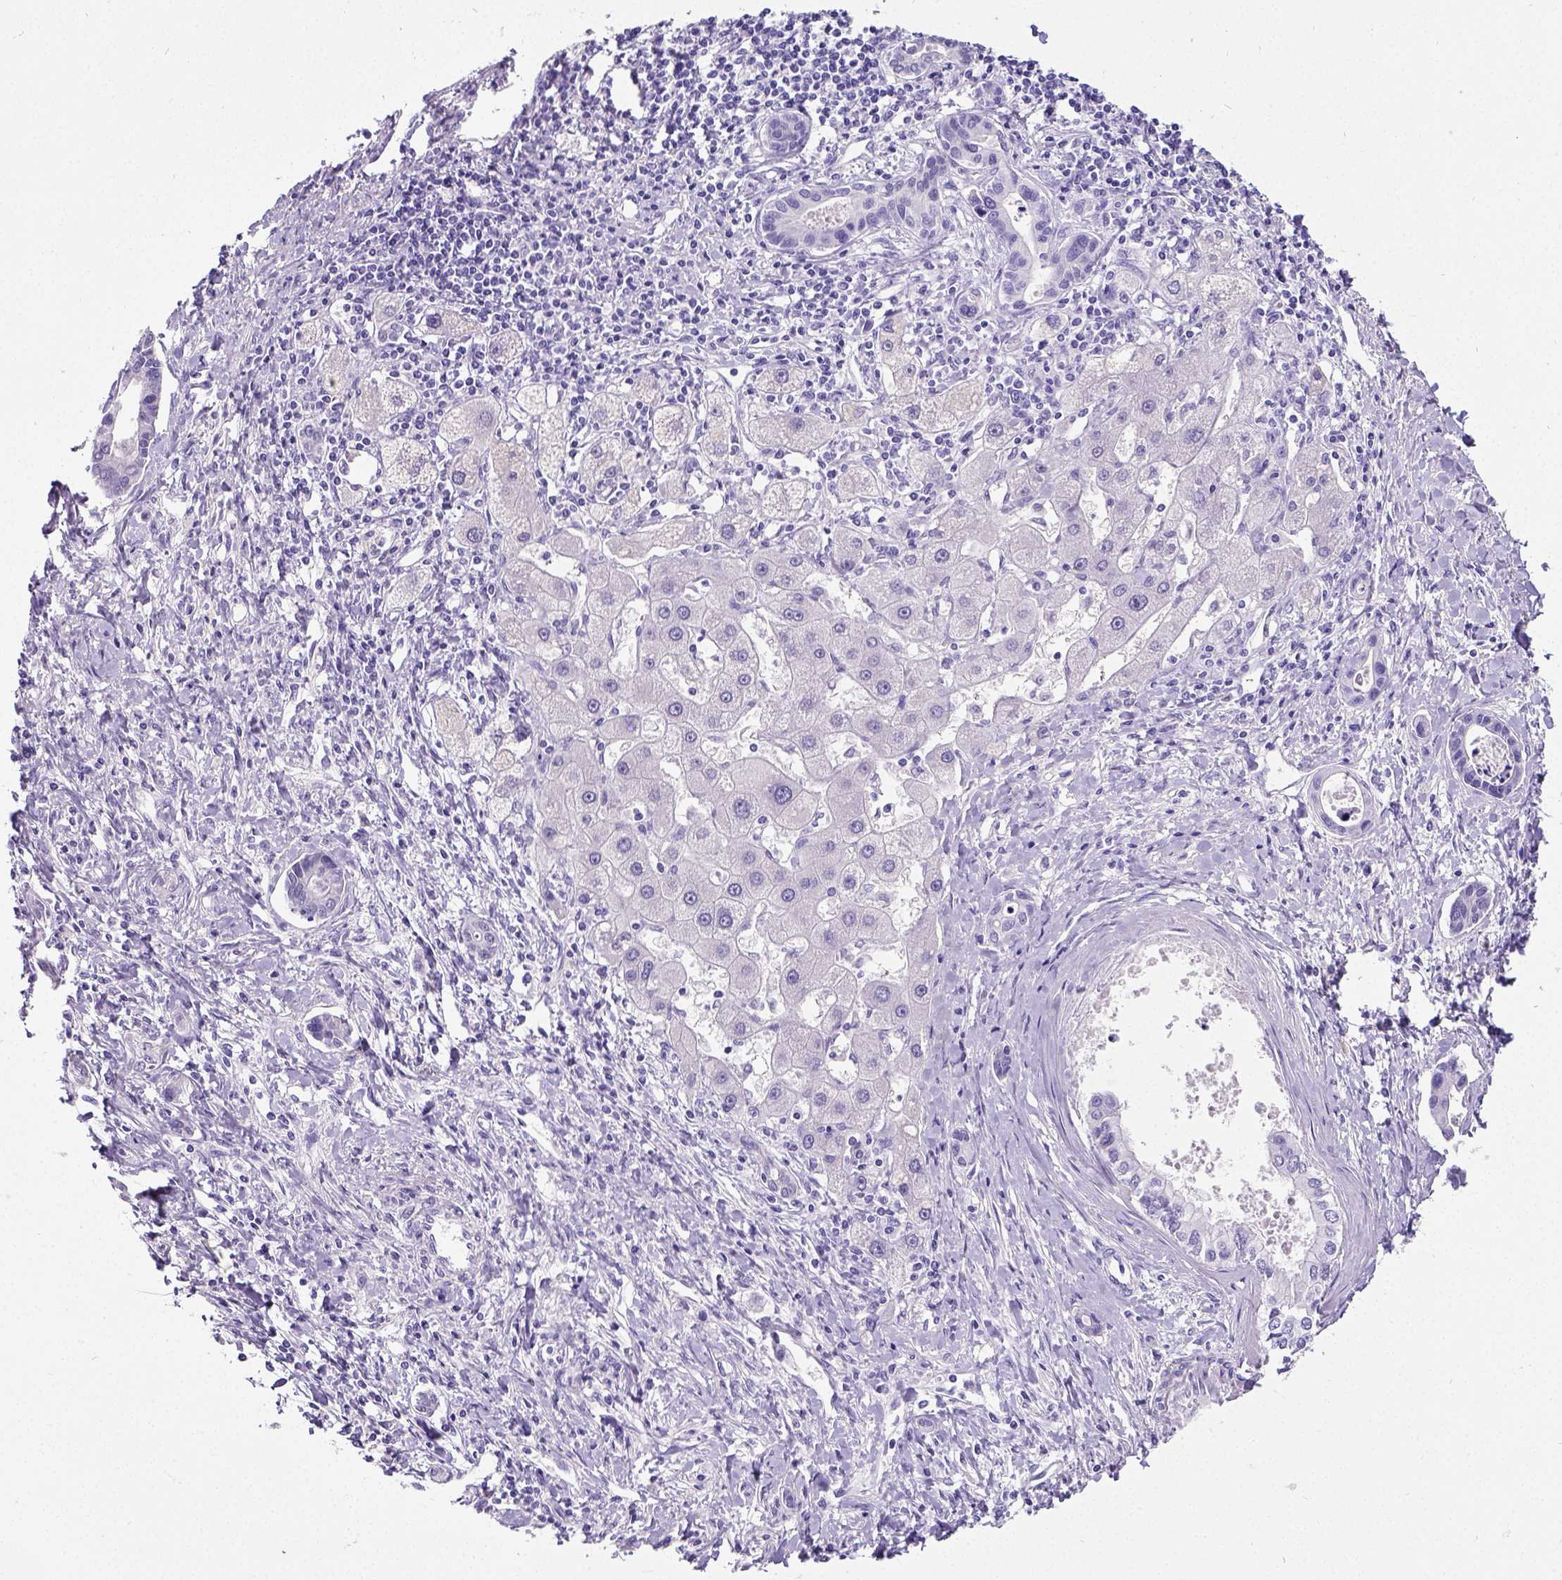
{"staining": {"intensity": "negative", "quantity": "none", "location": "none"}, "tissue": "liver cancer", "cell_type": "Tumor cells", "image_type": "cancer", "snomed": [{"axis": "morphology", "description": "Cholangiocarcinoma"}, {"axis": "topography", "description": "Liver"}], "caption": "Liver cancer was stained to show a protein in brown. There is no significant expression in tumor cells. (Stains: DAB (3,3'-diaminobenzidine) immunohistochemistry with hematoxylin counter stain, Microscopy: brightfield microscopy at high magnification).", "gene": "SATB2", "patient": {"sex": "male", "age": 66}}